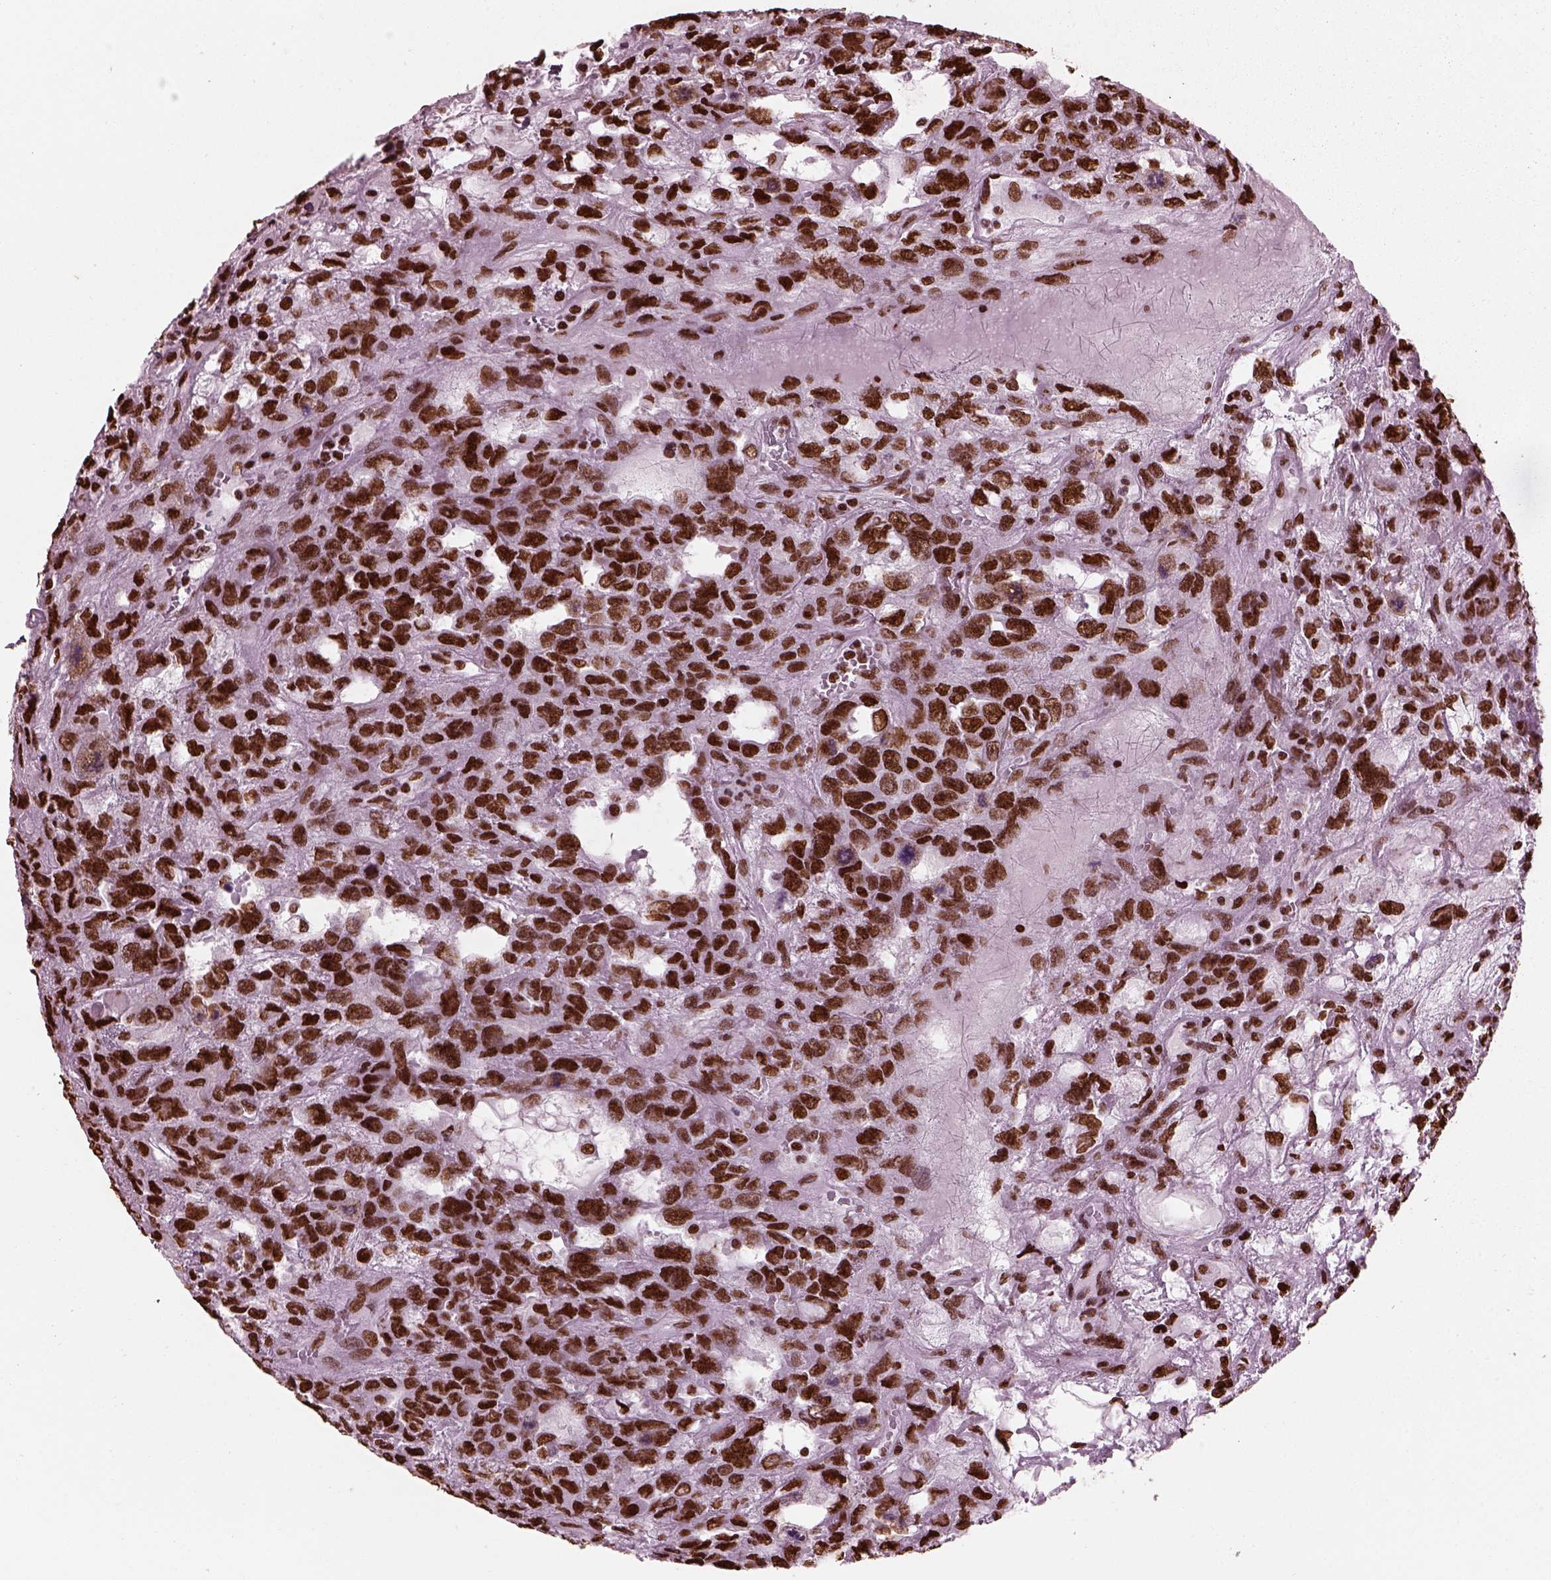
{"staining": {"intensity": "strong", "quantity": ">75%", "location": "nuclear"}, "tissue": "testis cancer", "cell_type": "Tumor cells", "image_type": "cancer", "snomed": [{"axis": "morphology", "description": "Seminoma, NOS"}, {"axis": "topography", "description": "Testis"}], "caption": "Tumor cells demonstrate strong nuclear expression in approximately >75% of cells in testis cancer (seminoma). (DAB IHC with brightfield microscopy, high magnification).", "gene": "CBFA2T3", "patient": {"sex": "male", "age": 52}}